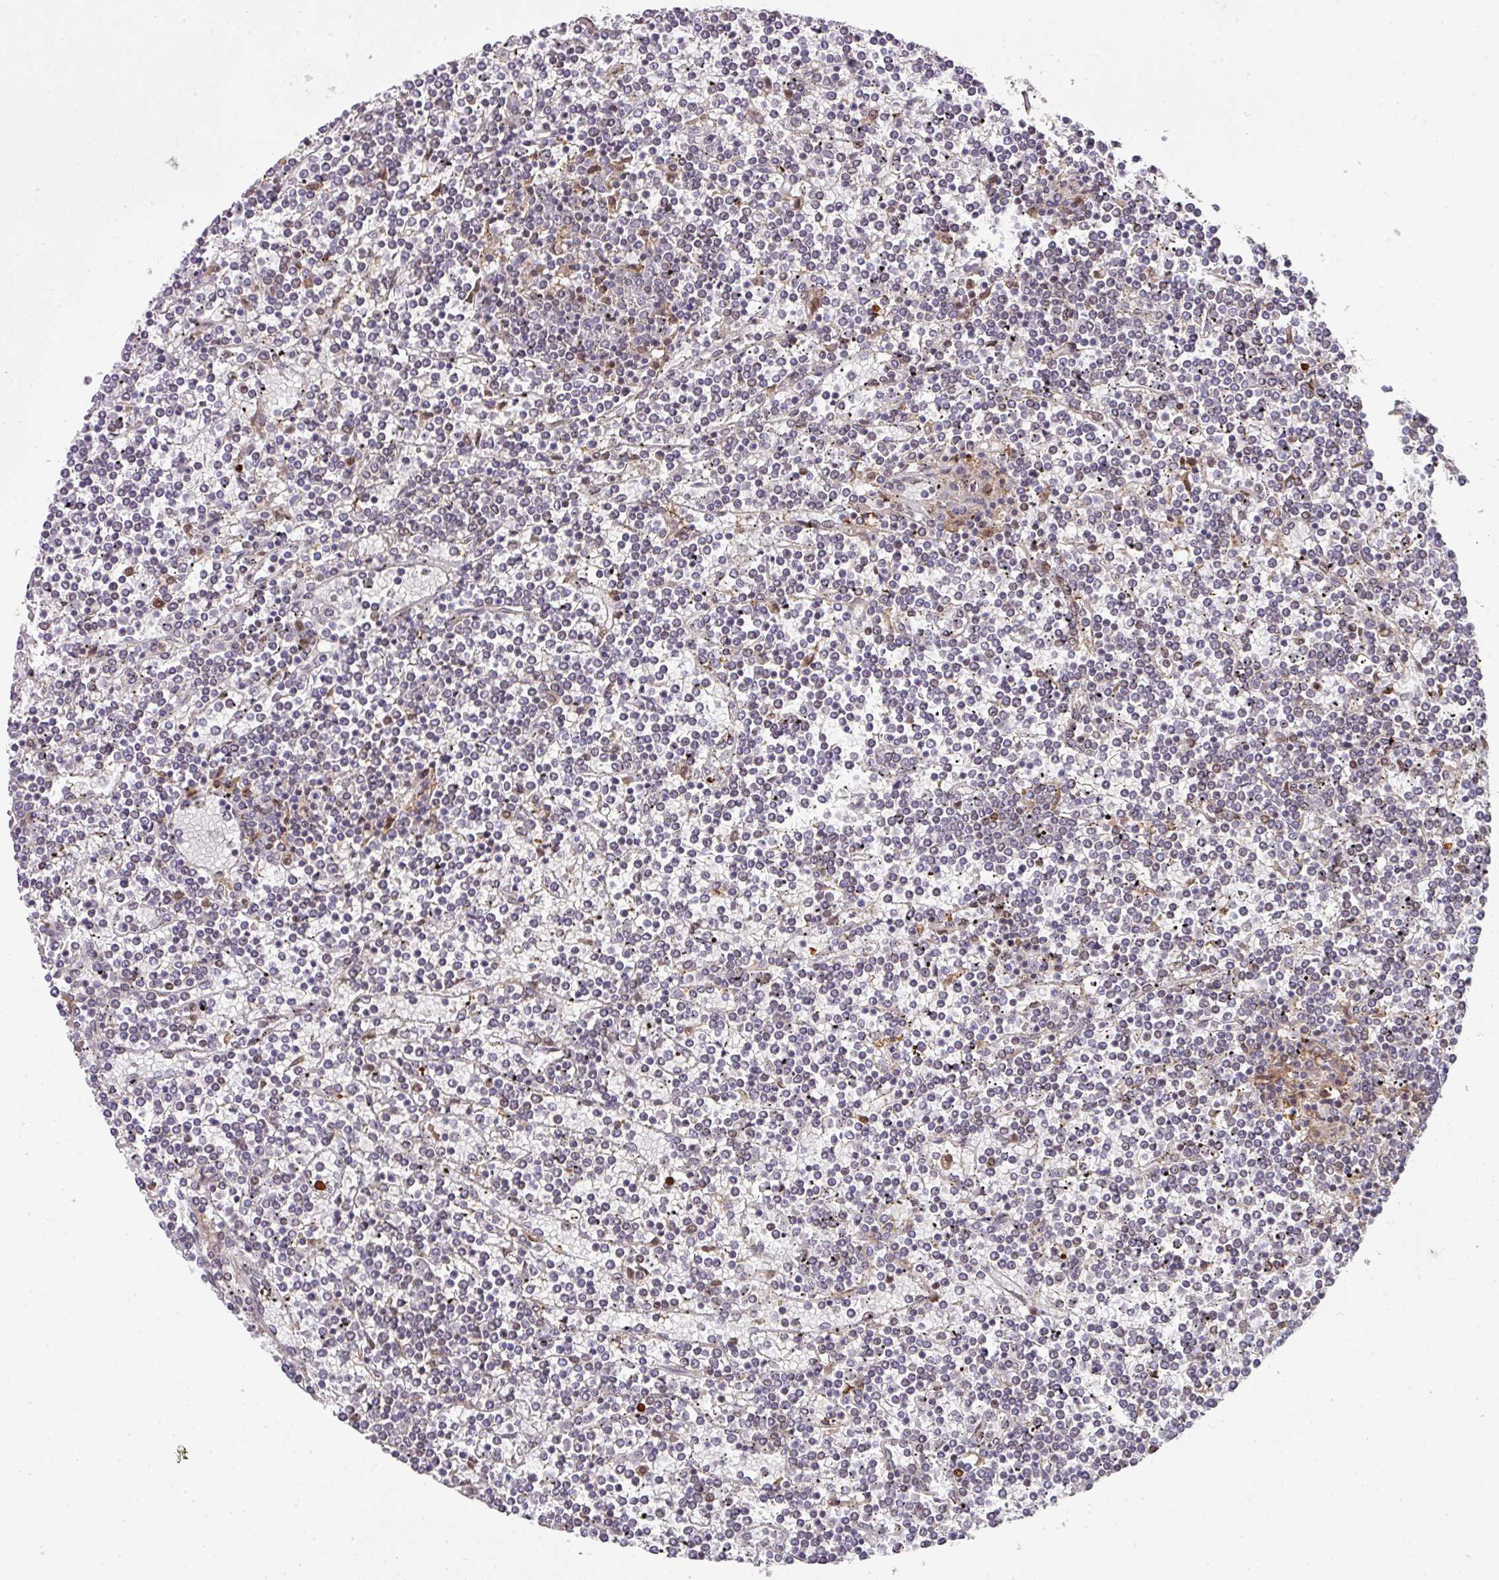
{"staining": {"intensity": "negative", "quantity": "none", "location": "none"}, "tissue": "lymphoma", "cell_type": "Tumor cells", "image_type": "cancer", "snomed": [{"axis": "morphology", "description": "Malignant lymphoma, non-Hodgkin's type, Low grade"}, {"axis": "topography", "description": "Spleen"}], "caption": "The immunohistochemistry image has no significant staining in tumor cells of low-grade malignant lymphoma, non-Hodgkin's type tissue.", "gene": "PLK1", "patient": {"sex": "female", "age": 19}}